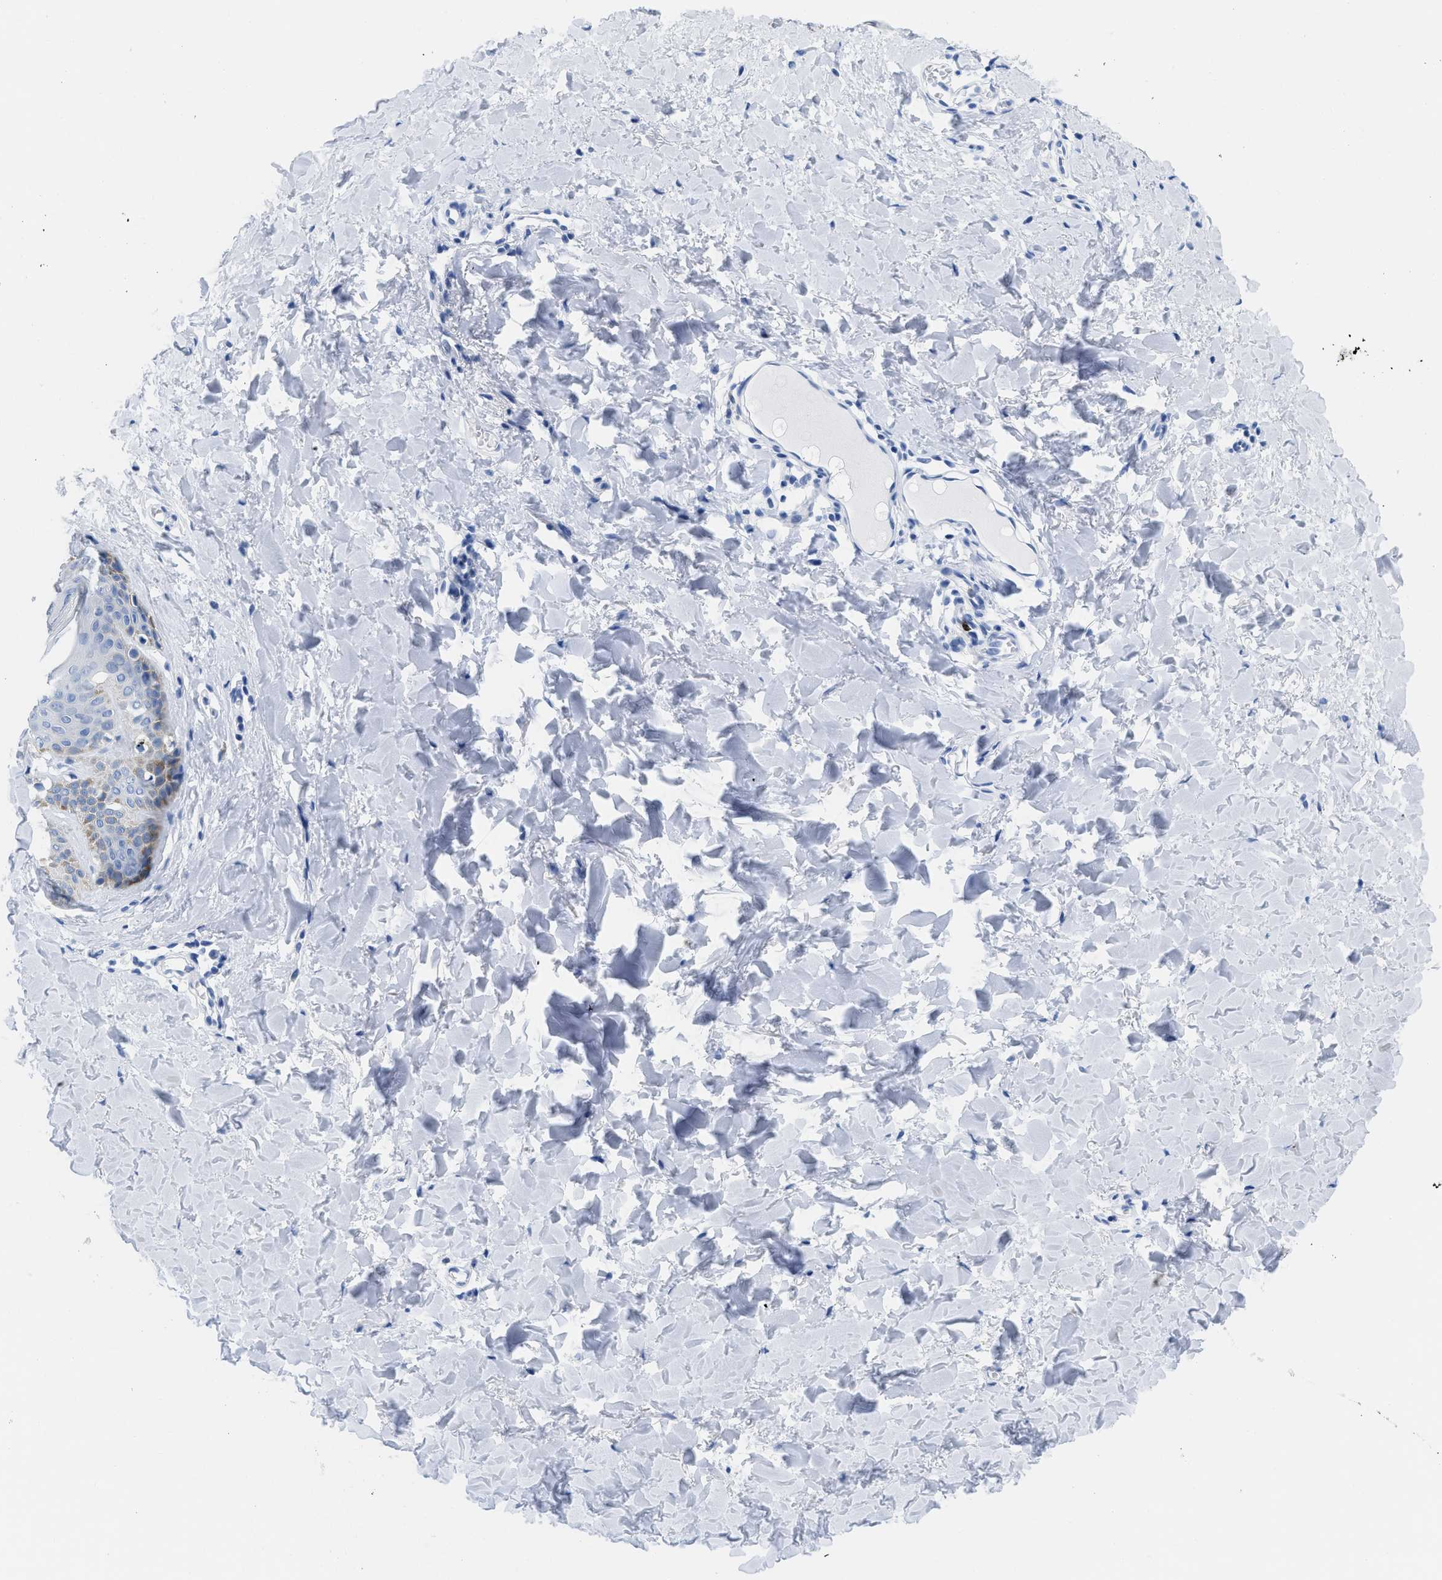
{"staining": {"intensity": "negative", "quantity": "none", "location": "none"}, "tissue": "skin", "cell_type": "Fibroblasts", "image_type": "normal", "snomed": [{"axis": "morphology", "description": "Normal tissue, NOS"}, {"axis": "topography", "description": "Skin"}], "caption": "Human skin stained for a protein using immunohistochemistry reveals no positivity in fibroblasts.", "gene": "CR1", "patient": {"sex": "female", "age": 17}}